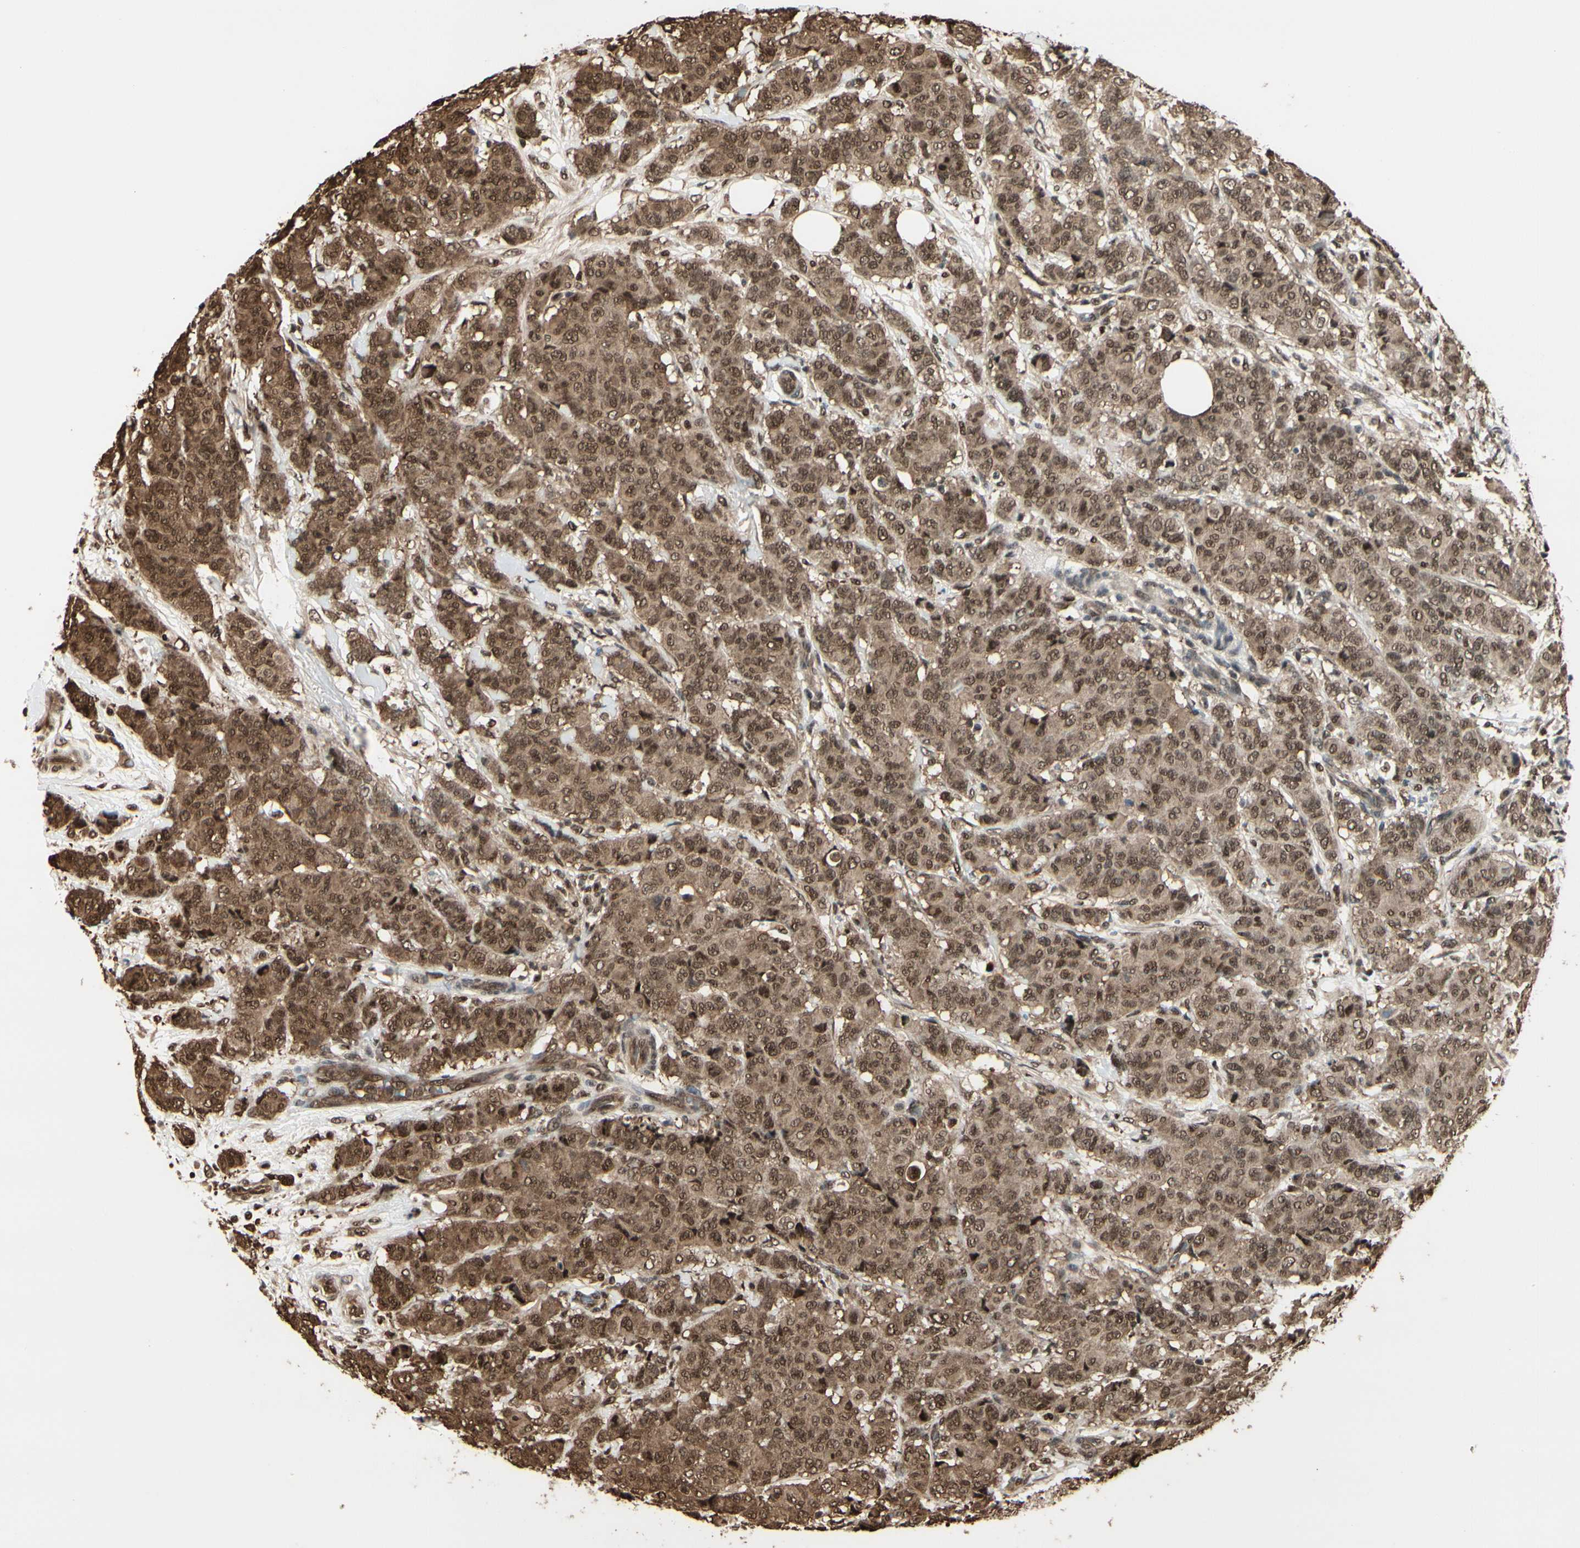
{"staining": {"intensity": "moderate", "quantity": ">75%", "location": "cytoplasmic/membranous,nuclear"}, "tissue": "breast cancer", "cell_type": "Tumor cells", "image_type": "cancer", "snomed": [{"axis": "morphology", "description": "Duct carcinoma"}, {"axis": "topography", "description": "Breast"}], "caption": "Approximately >75% of tumor cells in human breast cancer (infiltrating ductal carcinoma) show moderate cytoplasmic/membranous and nuclear protein staining as visualized by brown immunohistochemical staining.", "gene": "HSF1", "patient": {"sex": "female", "age": 40}}